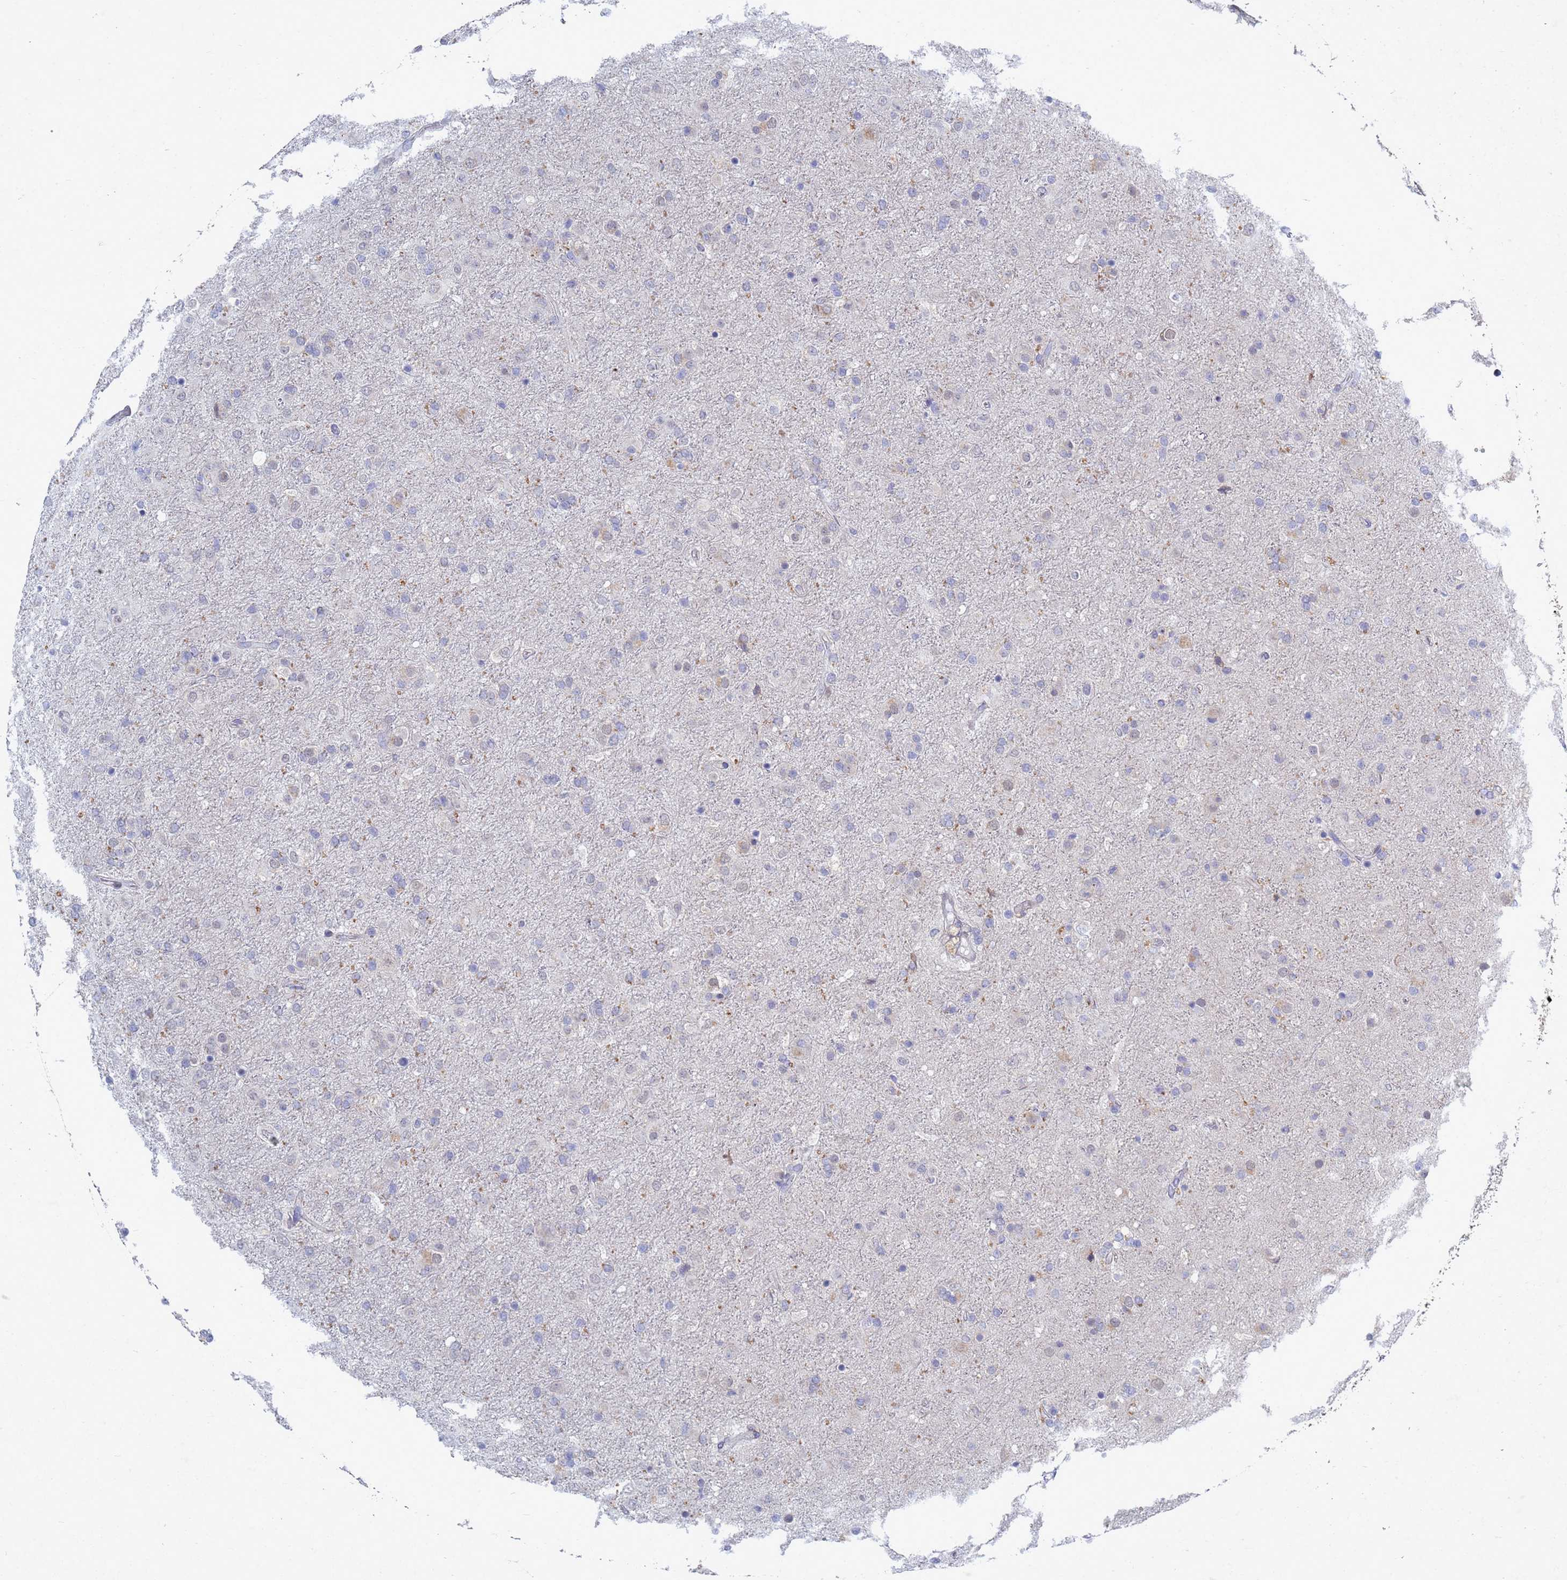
{"staining": {"intensity": "negative", "quantity": "none", "location": "none"}, "tissue": "glioma", "cell_type": "Tumor cells", "image_type": "cancer", "snomed": [{"axis": "morphology", "description": "Glioma, malignant, Low grade"}, {"axis": "topography", "description": "Brain"}], "caption": "Photomicrograph shows no significant protein staining in tumor cells of glioma.", "gene": "TNPO2", "patient": {"sex": "male", "age": 65}}